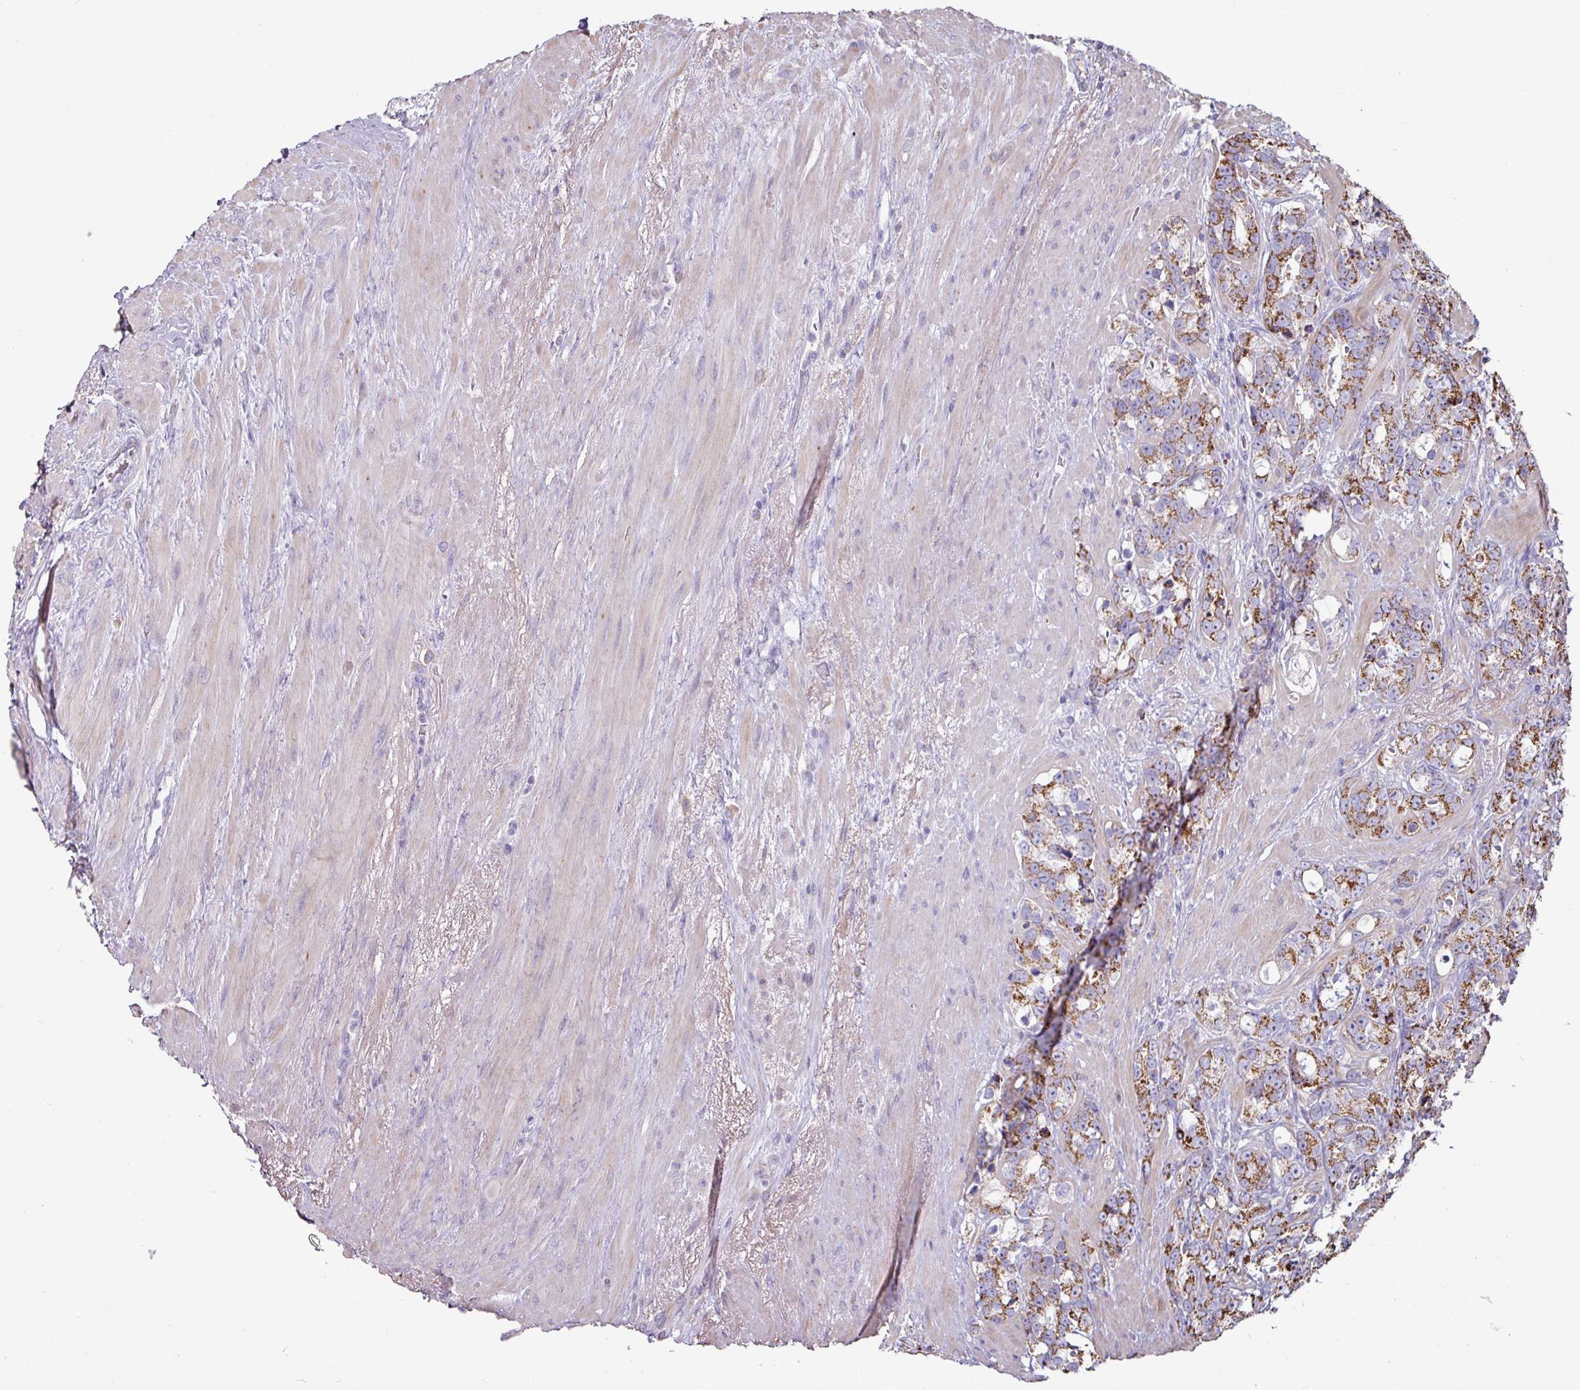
{"staining": {"intensity": "strong", "quantity": "25%-75%", "location": "cytoplasmic/membranous"}, "tissue": "prostate cancer", "cell_type": "Tumor cells", "image_type": "cancer", "snomed": [{"axis": "morphology", "description": "Adenocarcinoma, High grade"}, {"axis": "topography", "description": "Prostate"}], "caption": "Brown immunohistochemical staining in human prostate high-grade adenocarcinoma shows strong cytoplasmic/membranous staining in approximately 25%-75% of tumor cells. (DAB (3,3'-diaminobenzidine) = brown stain, brightfield microscopy at high magnification).", "gene": "OR2D3", "patient": {"sex": "male", "age": 74}}